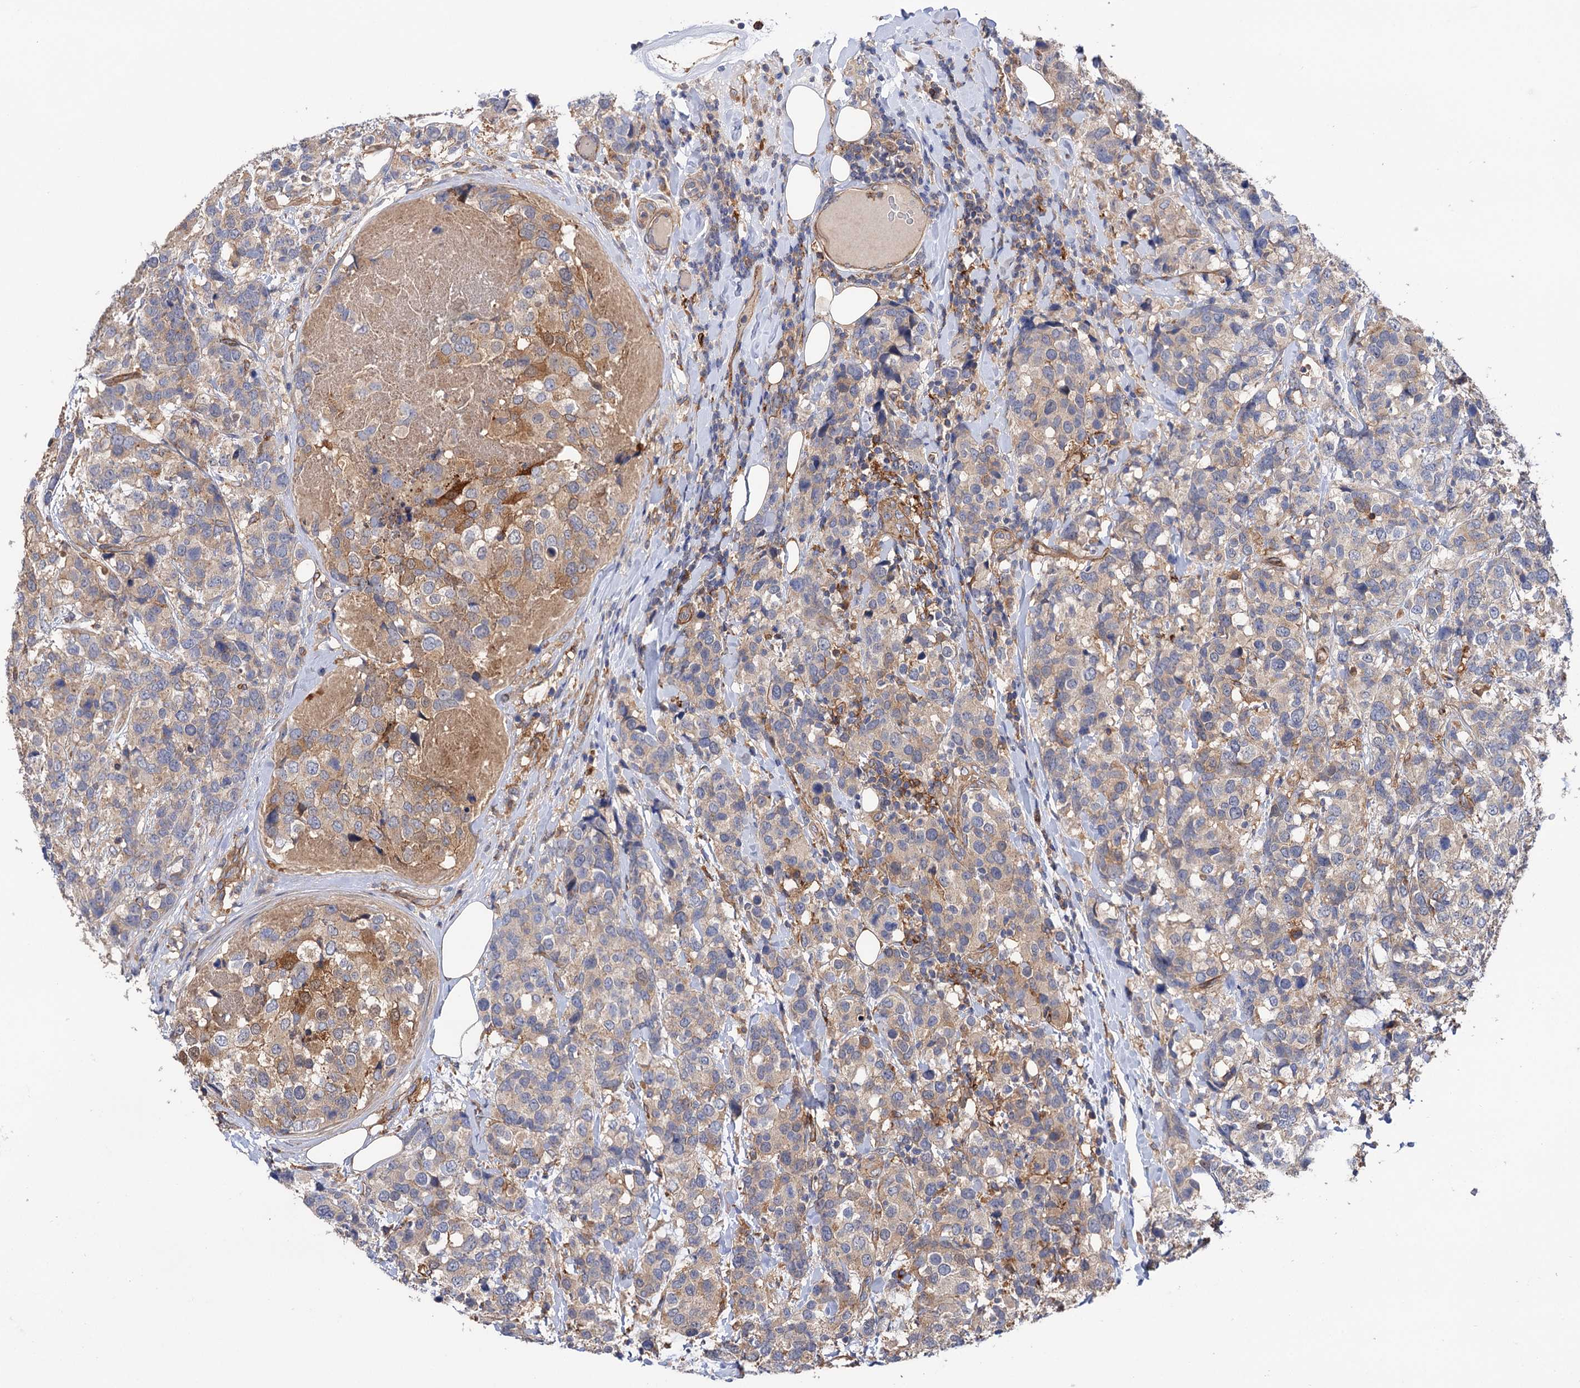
{"staining": {"intensity": "weak", "quantity": "25%-75%", "location": "cytoplasmic/membranous"}, "tissue": "breast cancer", "cell_type": "Tumor cells", "image_type": "cancer", "snomed": [{"axis": "morphology", "description": "Lobular carcinoma"}, {"axis": "topography", "description": "Breast"}], "caption": "Protein staining by immunohistochemistry (IHC) displays weak cytoplasmic/membranous staining in about 25%-75% of tumor cells in breast lobular carcinoma.", "gene": "CSAD", "patient": {"sex": "female", "age": 59}}